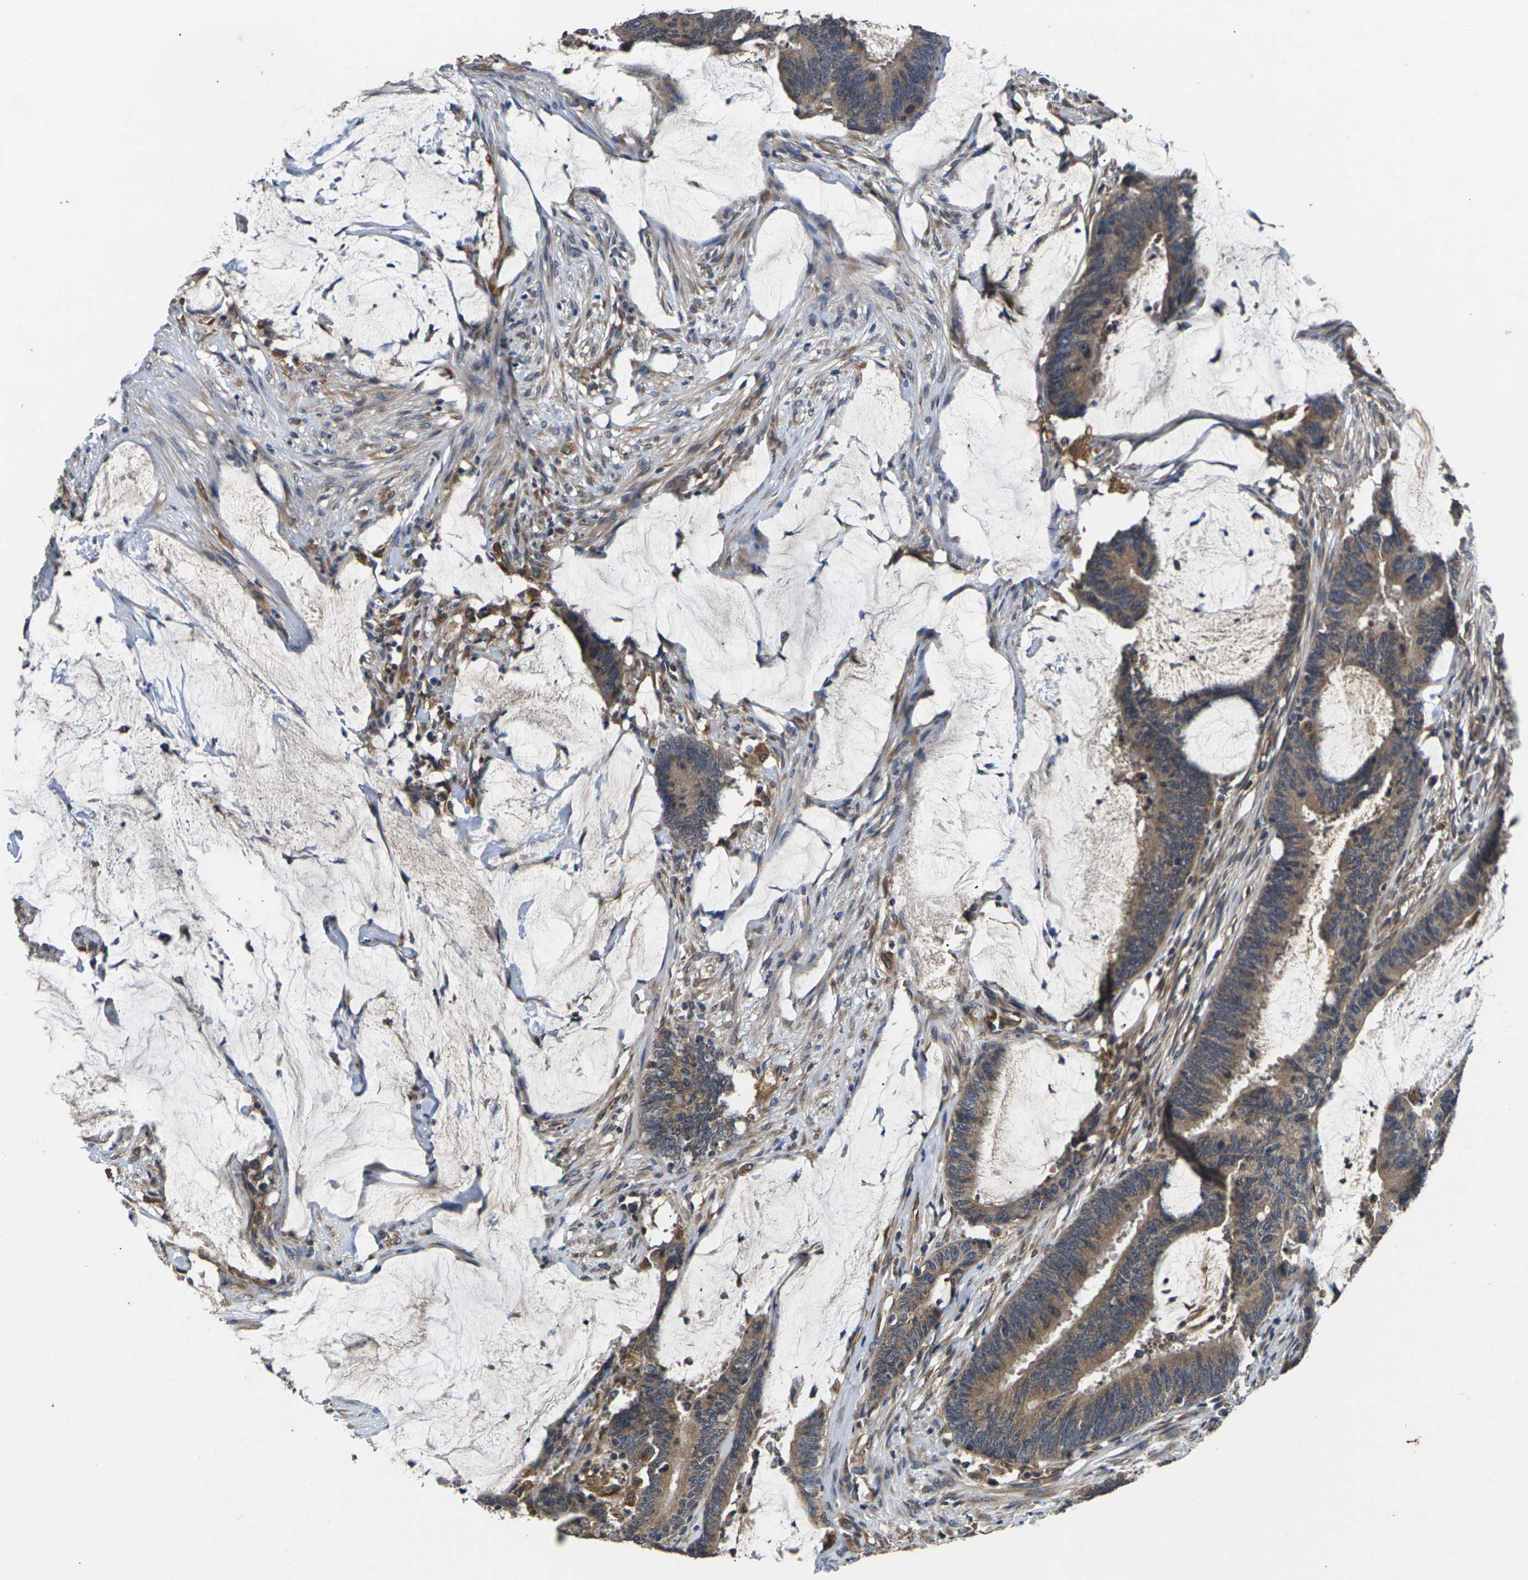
{"staining": {"intensity": "moderate", "quantity": ">75%", "location": "cytoplasmic/membranous"}, "tissue": "colorectal cancer", "cell_type": "Tumor cells", "image_type": "cancer", "snomed": [{"axis": "morphology", "description": "Adenocarcinoma, NOS"}, {"axis": "topography", "description": "Rectum"}], "caption": "A high-resolution photomicrograph shows IHC staining of colorectal adenocarcinoma, which reveals moderate cytoplasmic/membranous staining in approximately >75% of tumor cells.", "gene": "DKK2", "patient": {"sex": "female", "age": 66}}